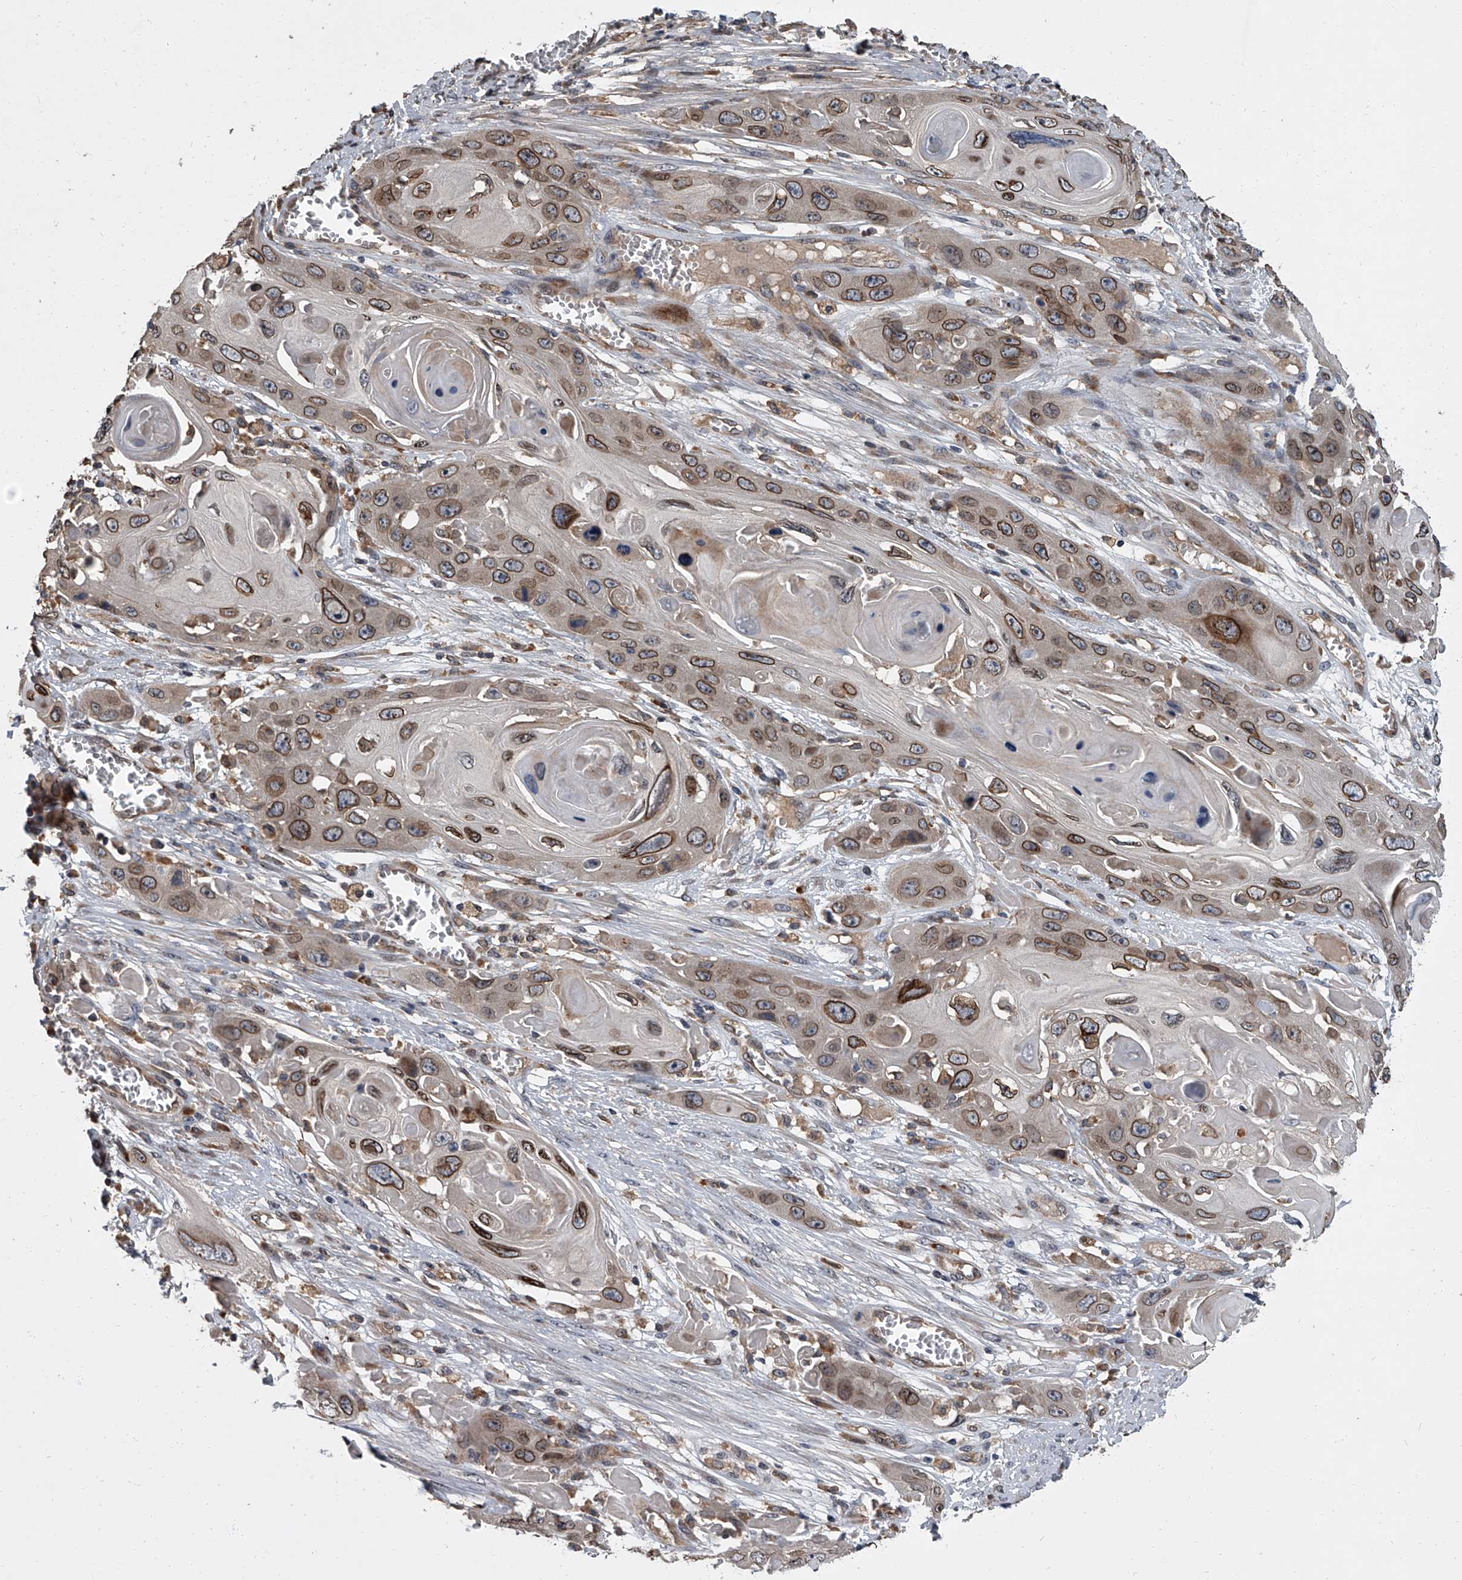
{"staining": {"intensity": "strong", "quantity": ">75%", "location": "cytoplasmic/membranous,nuclear"}, "tissue": "skin cancer", "cell_type": "Tumor cells", "image_type": "cancer", "snomed": [{"axis": "morphology", "description": "Squamous cell carcinoma, NOS"}, {"axis": "topography", "description": "Skin"}], "caption": "Strong cytoplasmic/membranous and nuclear protein positivity is present in about >75% of tumor cells in skin cancer (squamous cell carcinoma). Immunohistochemistry stains the protein of interest in brown and the nuclei are stained blue.", "gene": "LRRC8C", "patient": {"sex": "male", "age": 55}}